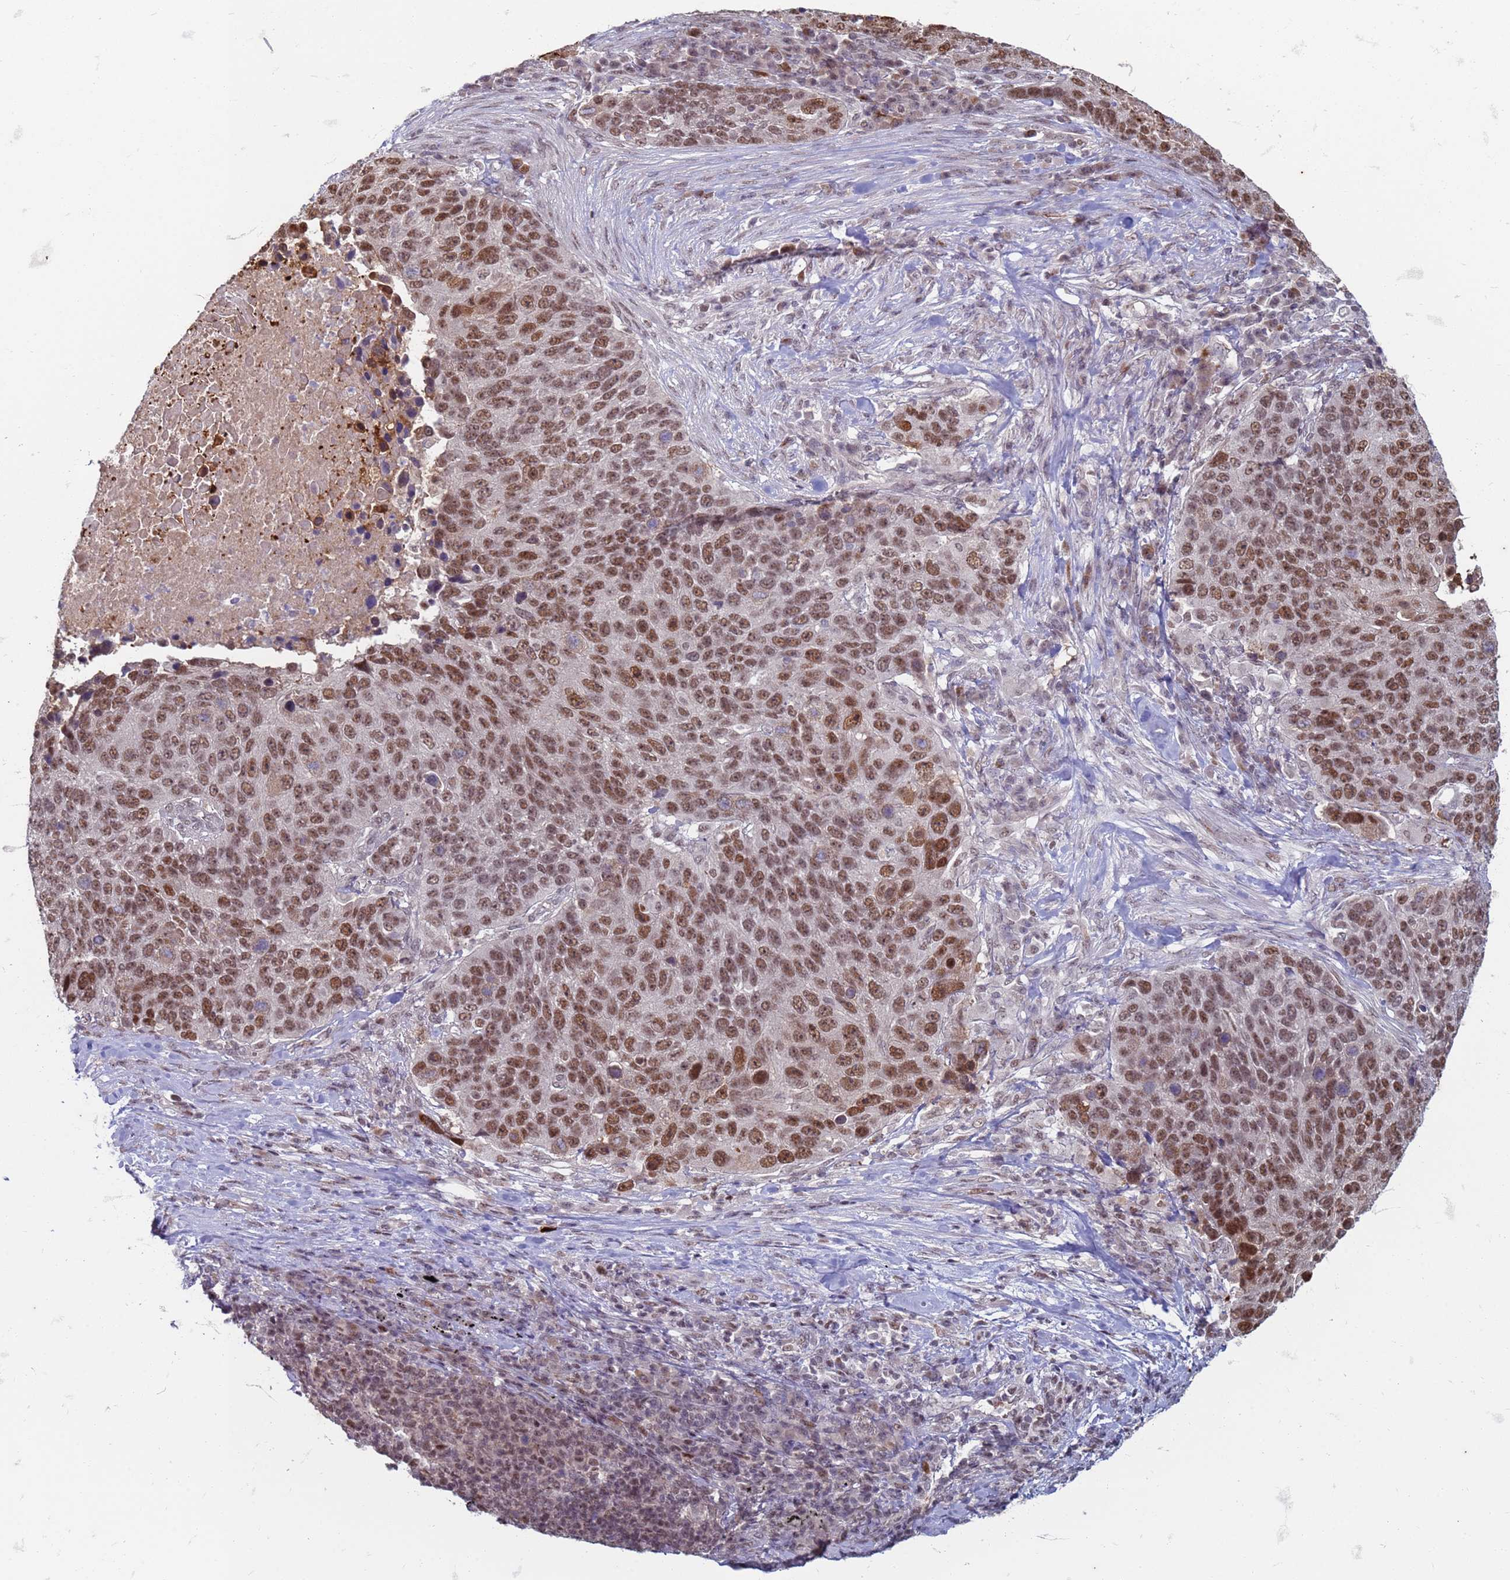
{"staining": {"intensity": "moderate", "quantity": ">75%", "location": "nuclear"}, "tissue": "lung cancer", "cell_type": "Tumor cells", "image_type": "cancer", "snomed": [{"axis": "morphology", "description": "Normal tissue, NOS"}, {"axis": "morphology", "description": "Squamous cell carcinoma, NOS"}, {"axis": "topography", "description": "Lymph node"}, {"axis": "topography", "description": "Lung"}], "caption": "Immunohistochemistry histopathology image of squamous cell carcinoma (lung) stained for a protein (brown), which displays medium levels of moderate nuclear positivity in approximately >75% of tumor cells.", "gene": "TRMT6", "patient": {"sex": "male", "age": 66}}